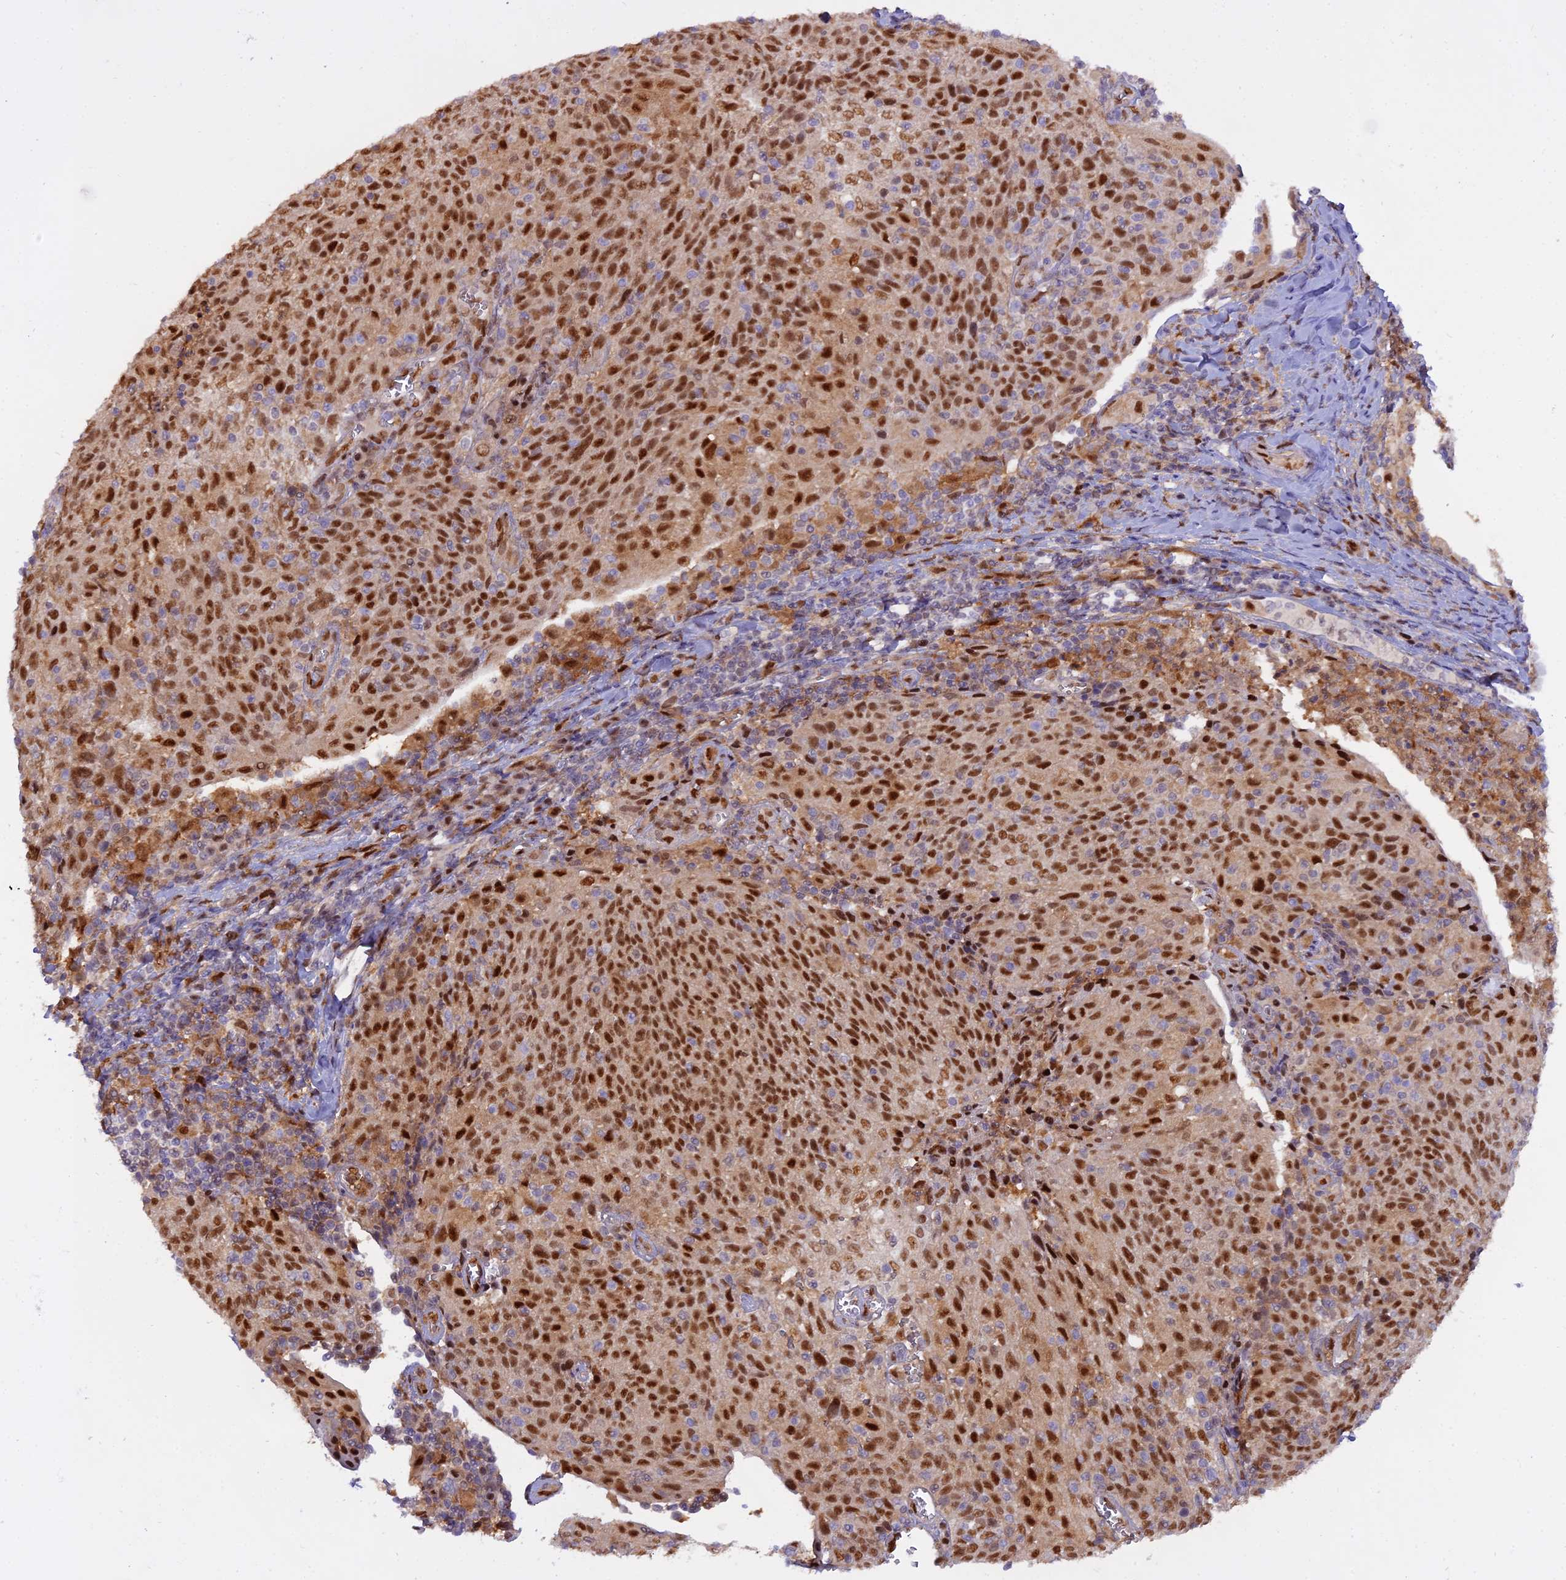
{"staining": {"intensity": "strong", "quantity": ">75%", "location": "nuclear"}, "tissue": "cervical cancer", "cell_type": "Tumor cells", "image_type": "cancer", "snomed": [{"axis": "morphology", "description": "Squamous cell carcinoma, NOS"}, {"axis": "topography", "description": "Cervix"}], "caption": "High-magnification brightfield microscopy of cervical cancer stained with DAB (brown) and counterstained with hematoxylin (blue). tumor cells exhibit strong nuclear staining is present in about>75% of cells. (DAB (3,3'-diaminobenzidine) IHC, brown staining for protein, blue staining for nuclei).", "gene": "NPEPL1", "patient": {"sex": "female", "age": 52}}